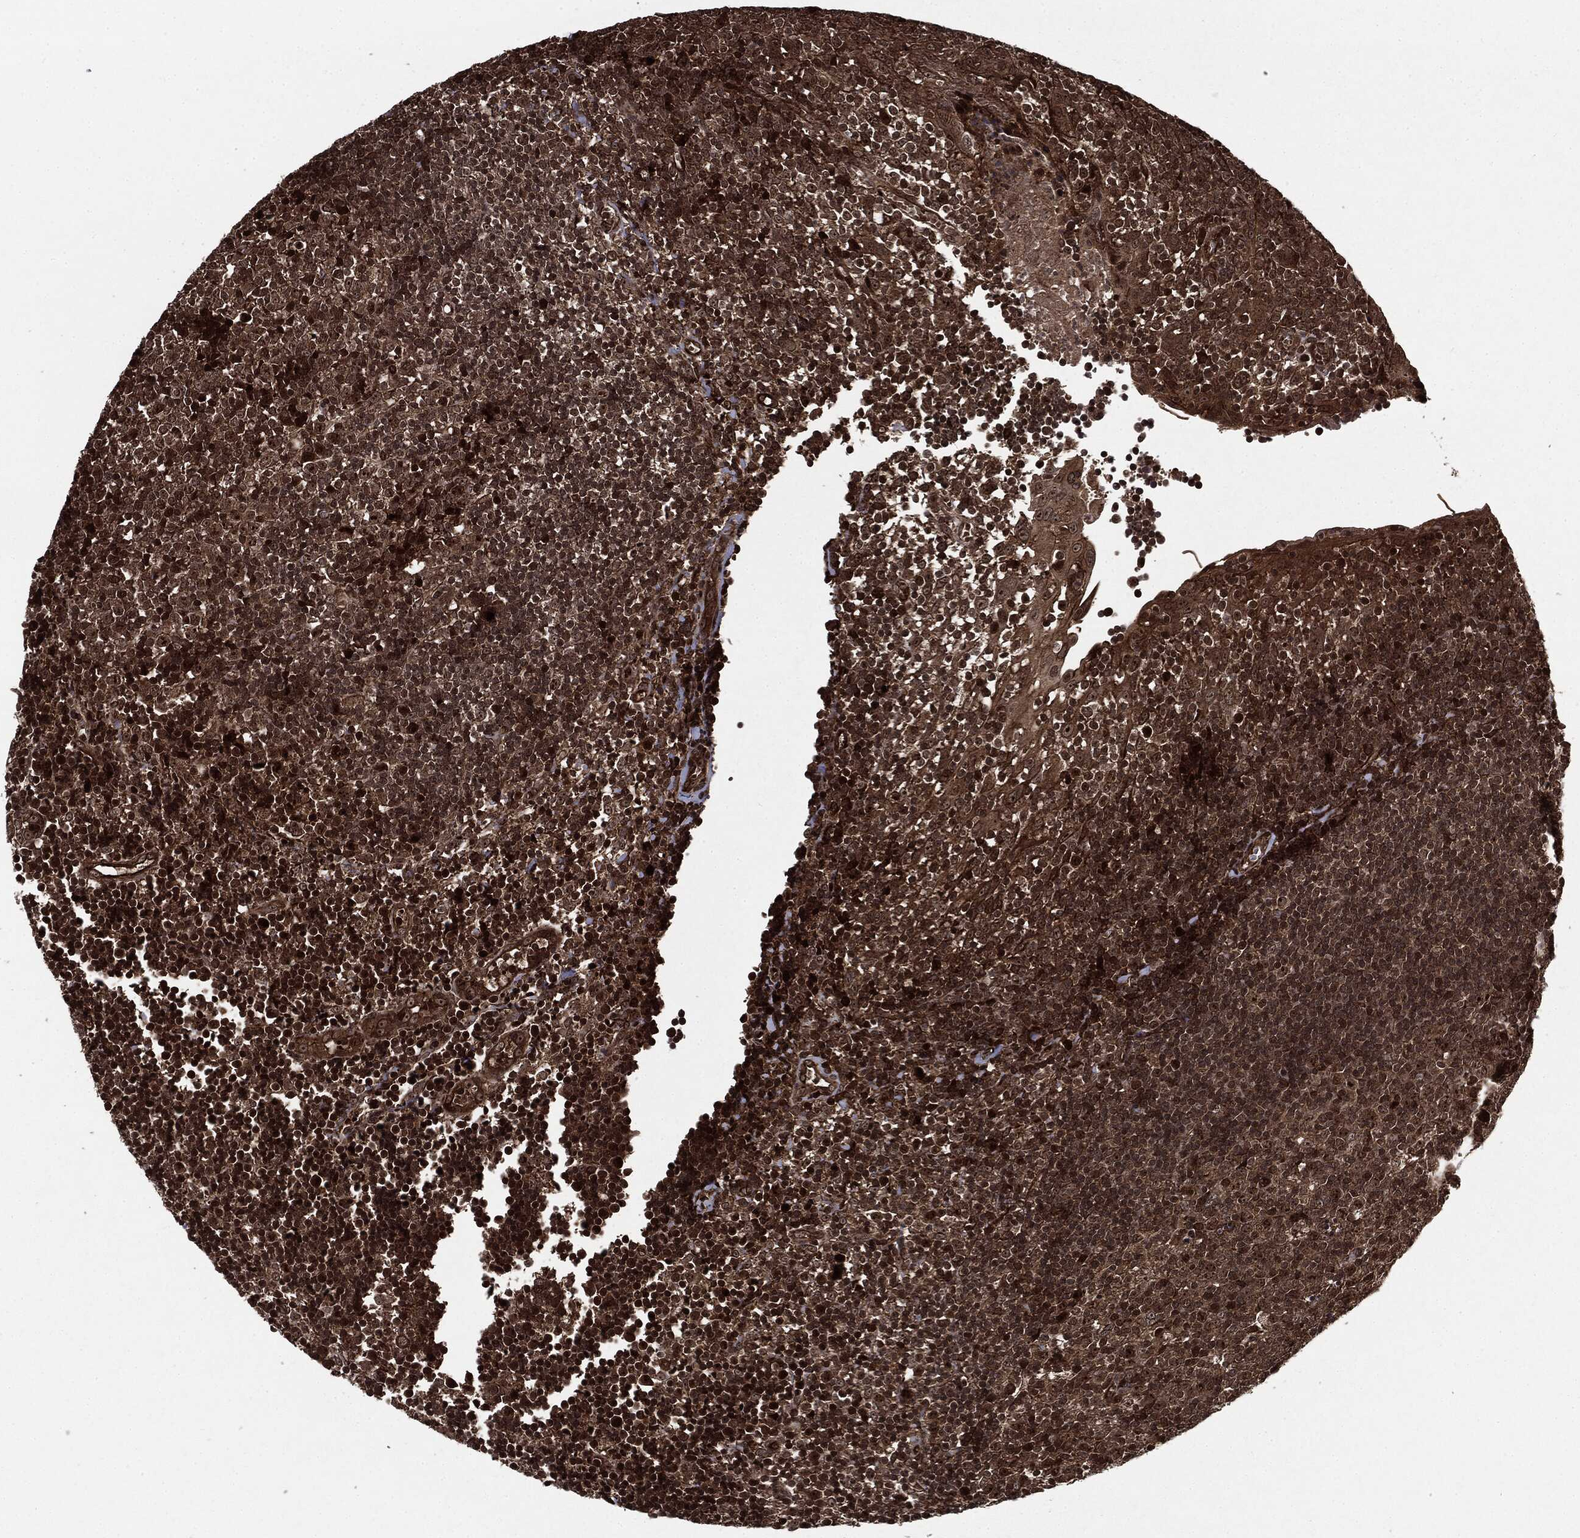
{"staining": {"intensity": "moderate", "quantity": "25%-75%", "location": "cytoplasmic/membranous,nuclear"}, "tissue": "tonsil", "cell_type": "Germinal center cells", "image_type": "normal", "snomed": [{"axis": "morphology", "description": "Normal tissue, NOS"}, {"axis": "topography", "description": "Tonsil"}], "caption": "Moderate cytoplasmic/membranous,nuclear staining is present in approximately 25%-75% of germinal center cells in normal tonsil. (Stains: DAB in brown, nuclei in blue, Microscopy: brightfield microscopy at high magnification).", "gene": "CARD6", "patient": {"sex": "female", "age": 5}}